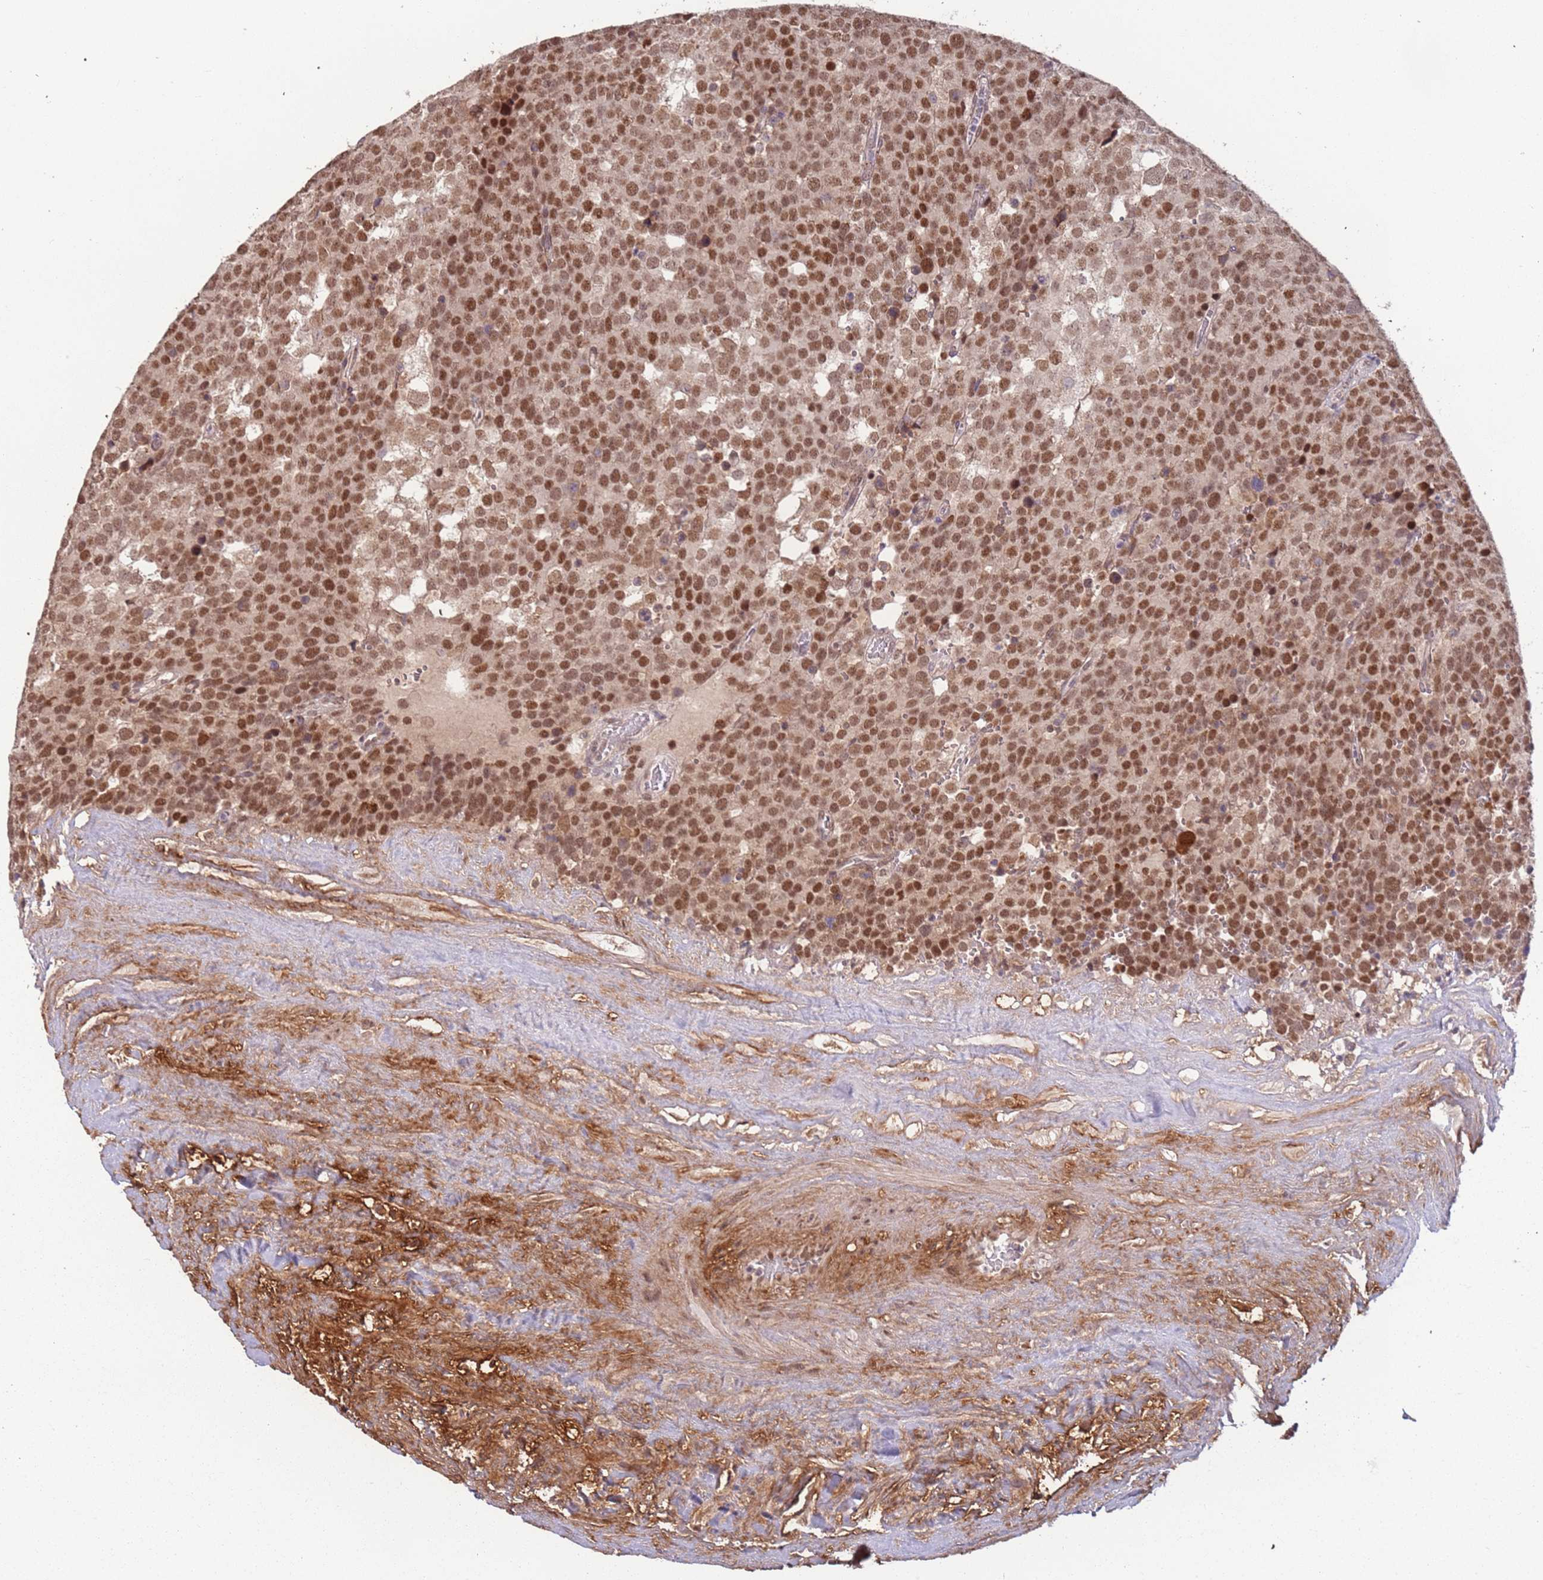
{"staining": {"intensity": "moderate", "quantity": ">75%", "location": "nuclear"}, "tissue": "testis cancer", "cell_type": "Tumor cells", "image_type": "cancer", "snomed": [{"axis": "morphology", "description": "Seminoma, NOS"}, {"axis": "topography", "description": "Testis"}], "caption": "Immunohistochemical staining of human testis seminoma reveals moderate nuclear protein staining in approximately >75% of tumor cells. (DAB (3,3'-diaminobenzidine) IHC with brightfield microscopy, high magnification).", "gene": "POLR3H", "patient": {"sex": "male", "age": 71}}